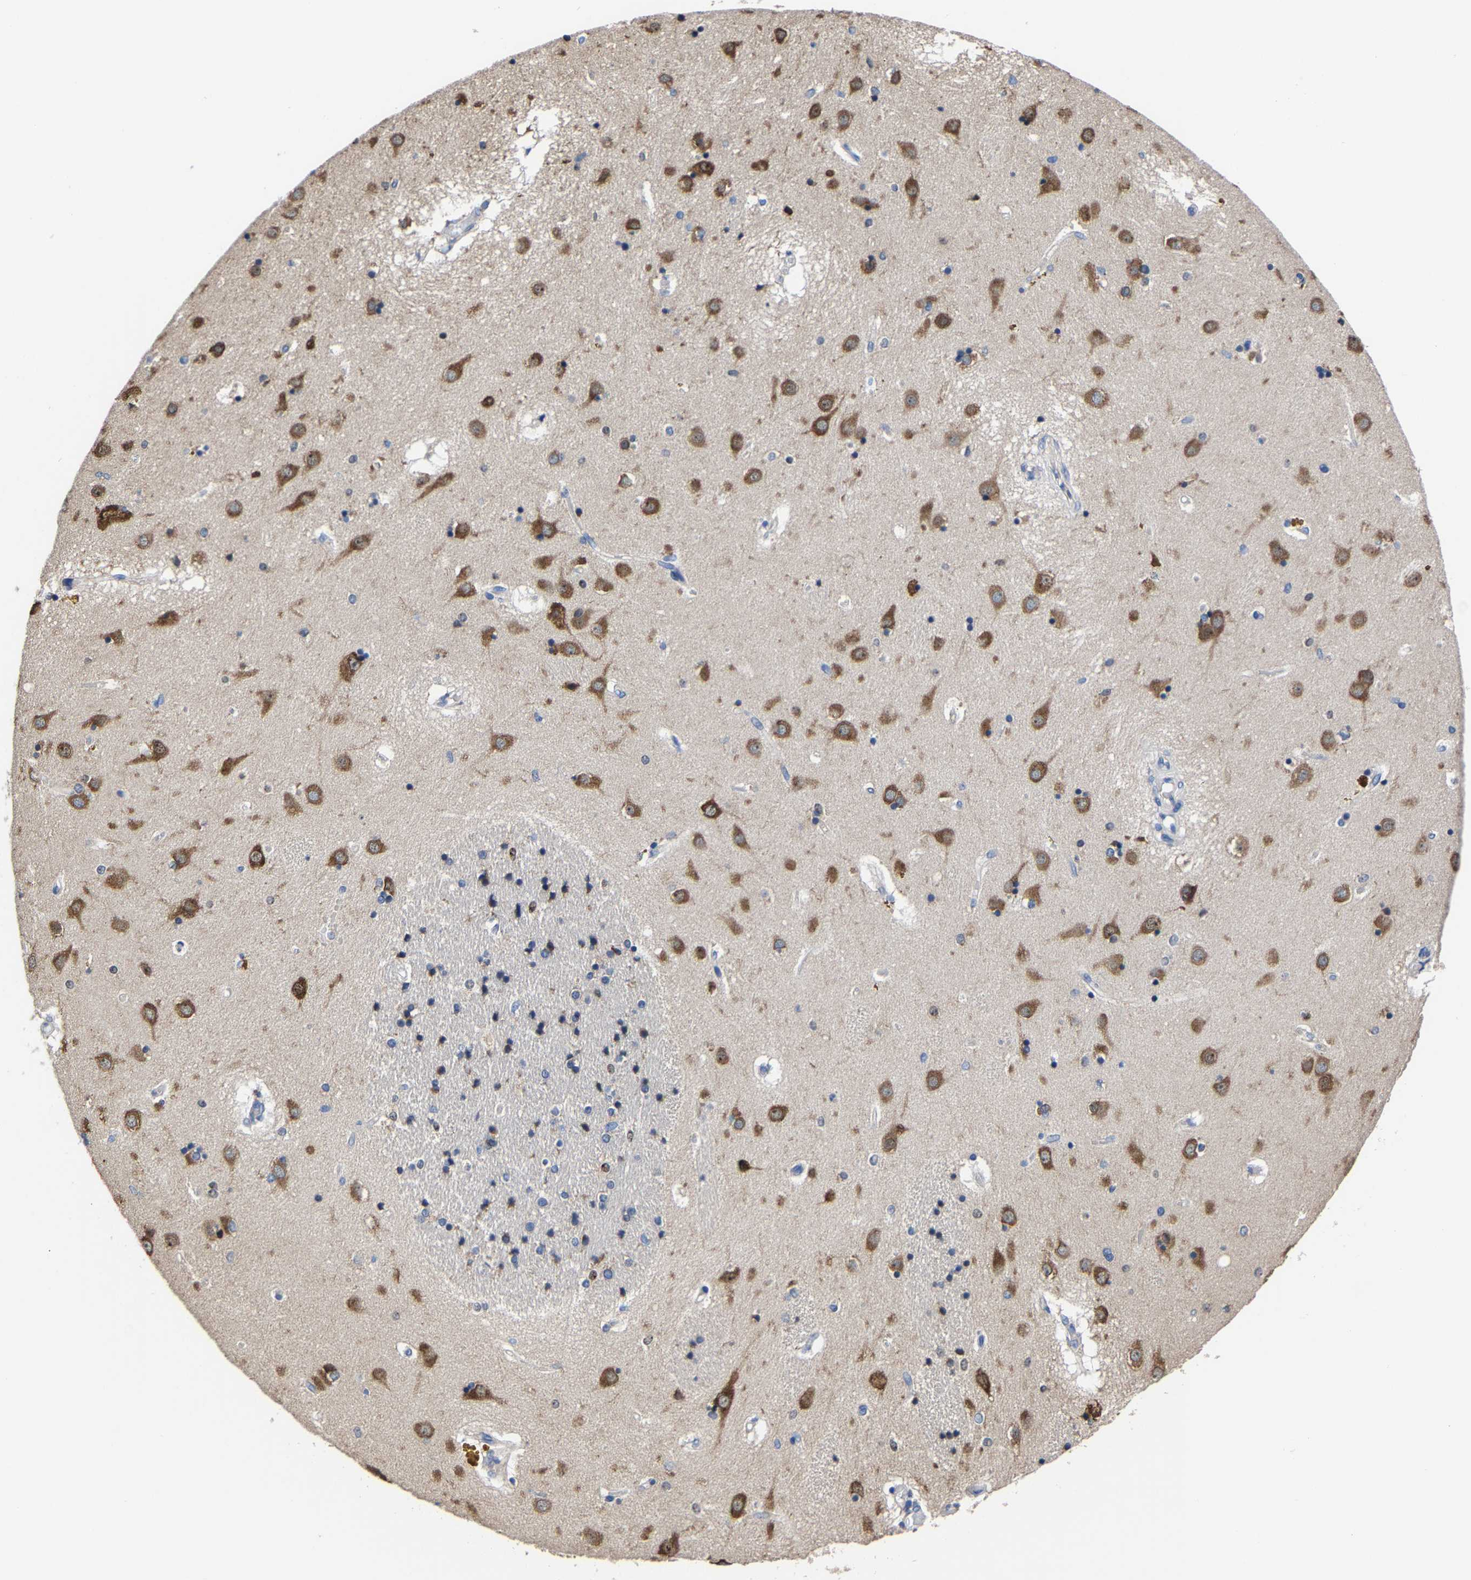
{"staining": {"intensity": "moderate", "quantity": "<25%", "location": "cytoplasmic/membranous"}, "tissue": "caudate", "cell_type": "Glial cells", "image_type": "normal", "snomed": [{"axis": "morphology", "description": "Normal tissue, NOS"}, {"axis": "topography", "description": "Lateral ventricle wall"}], "caption": "This histopathology image demonstrates immunohistochemistry staining of benign human caudate, with low moderate cytoplasmic/membranous positivity in approximately <25% of glial cells.", "gene": "SRPK2", "patient": {"sex": "male", "age": 70}}